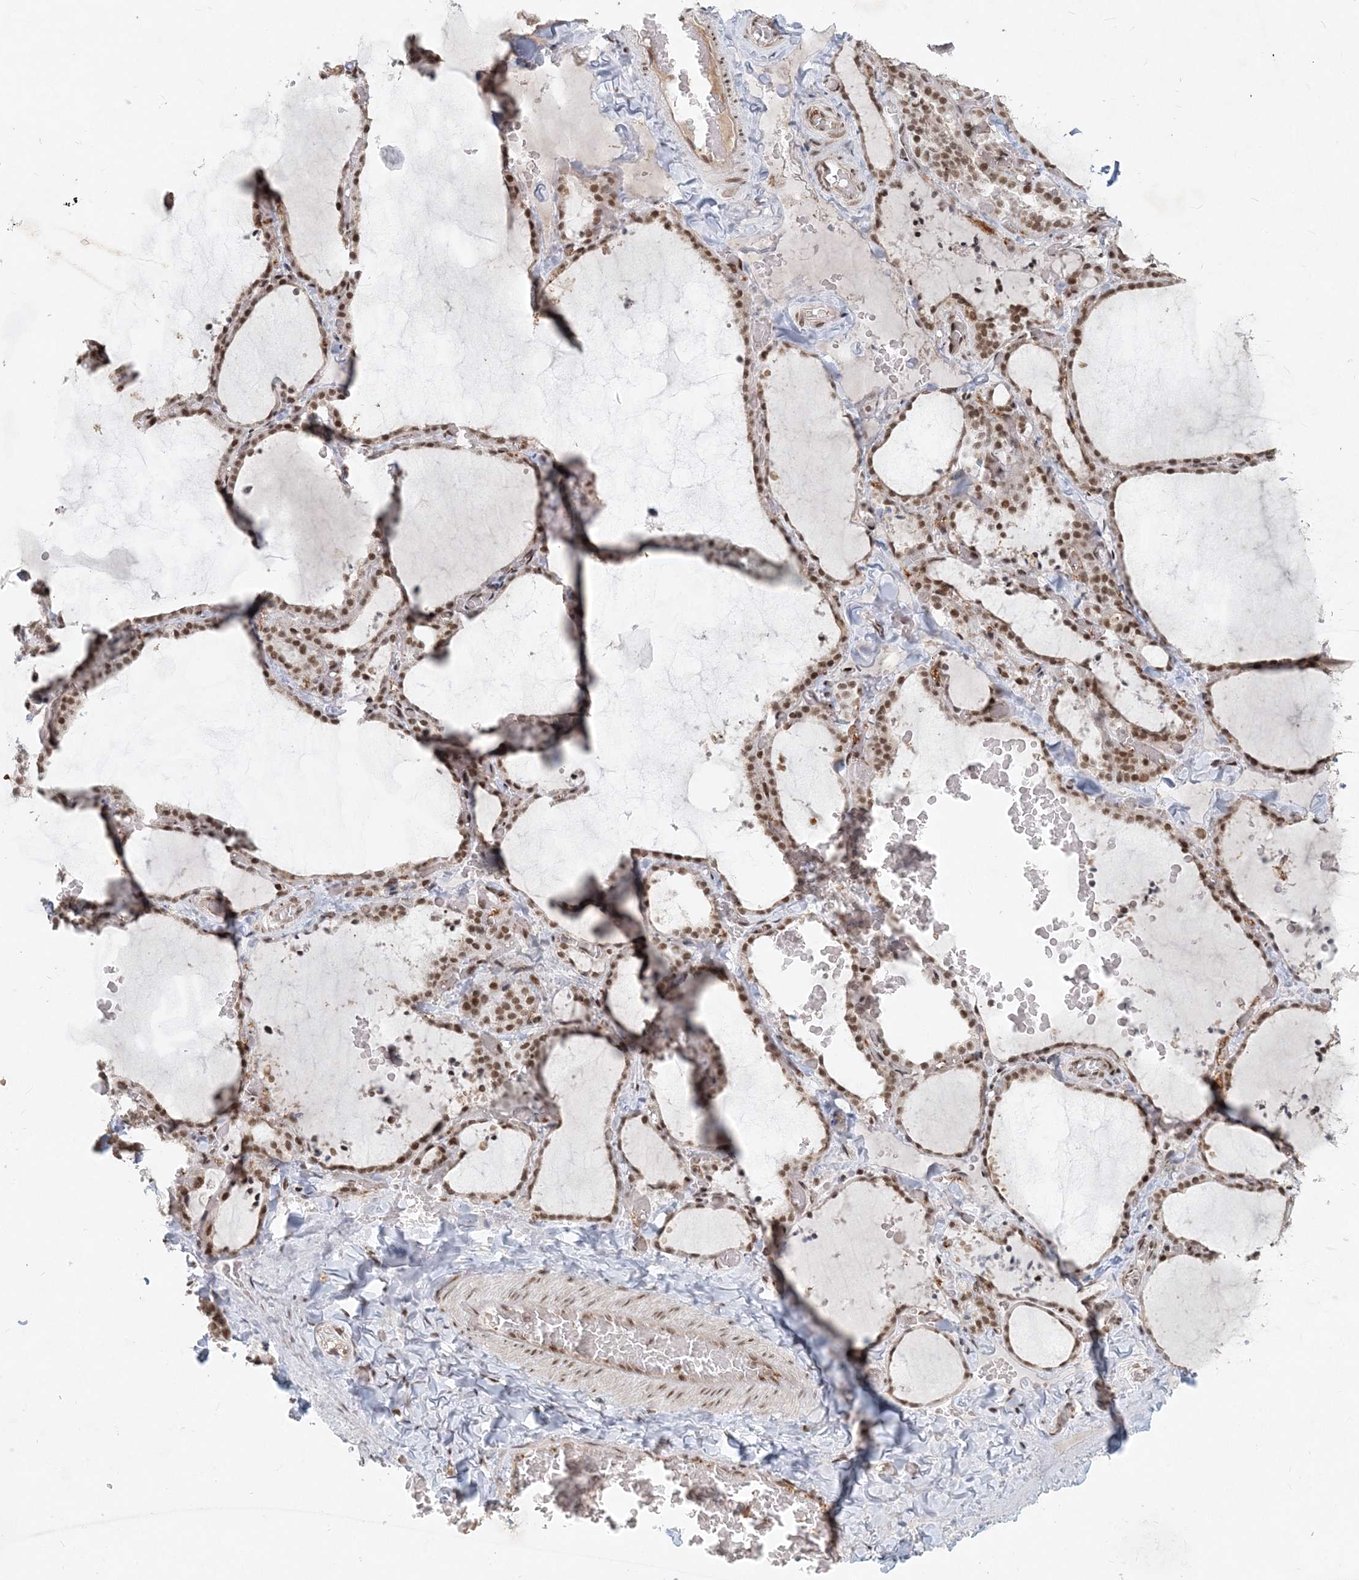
{"staining": {"intensity": "moderate", "quantity": ">75%", "location": "nuclear"}, "tissue": "thyroid gland", "cell_type": "Glandular cells", "image_type": "normal", "snomed": [{"axis": "morphology", "description": "Normal tissue, NOS"}, {"axis": "topography", "description": "Thyroid gland"}], "caption": "Human thyroid gland stained with a brown dye displays moderate nuclear positive staining in approximately >75% of glandular cells.", "gene": "BAZ1B", "patient": {"sex": "female", "age": 22}}